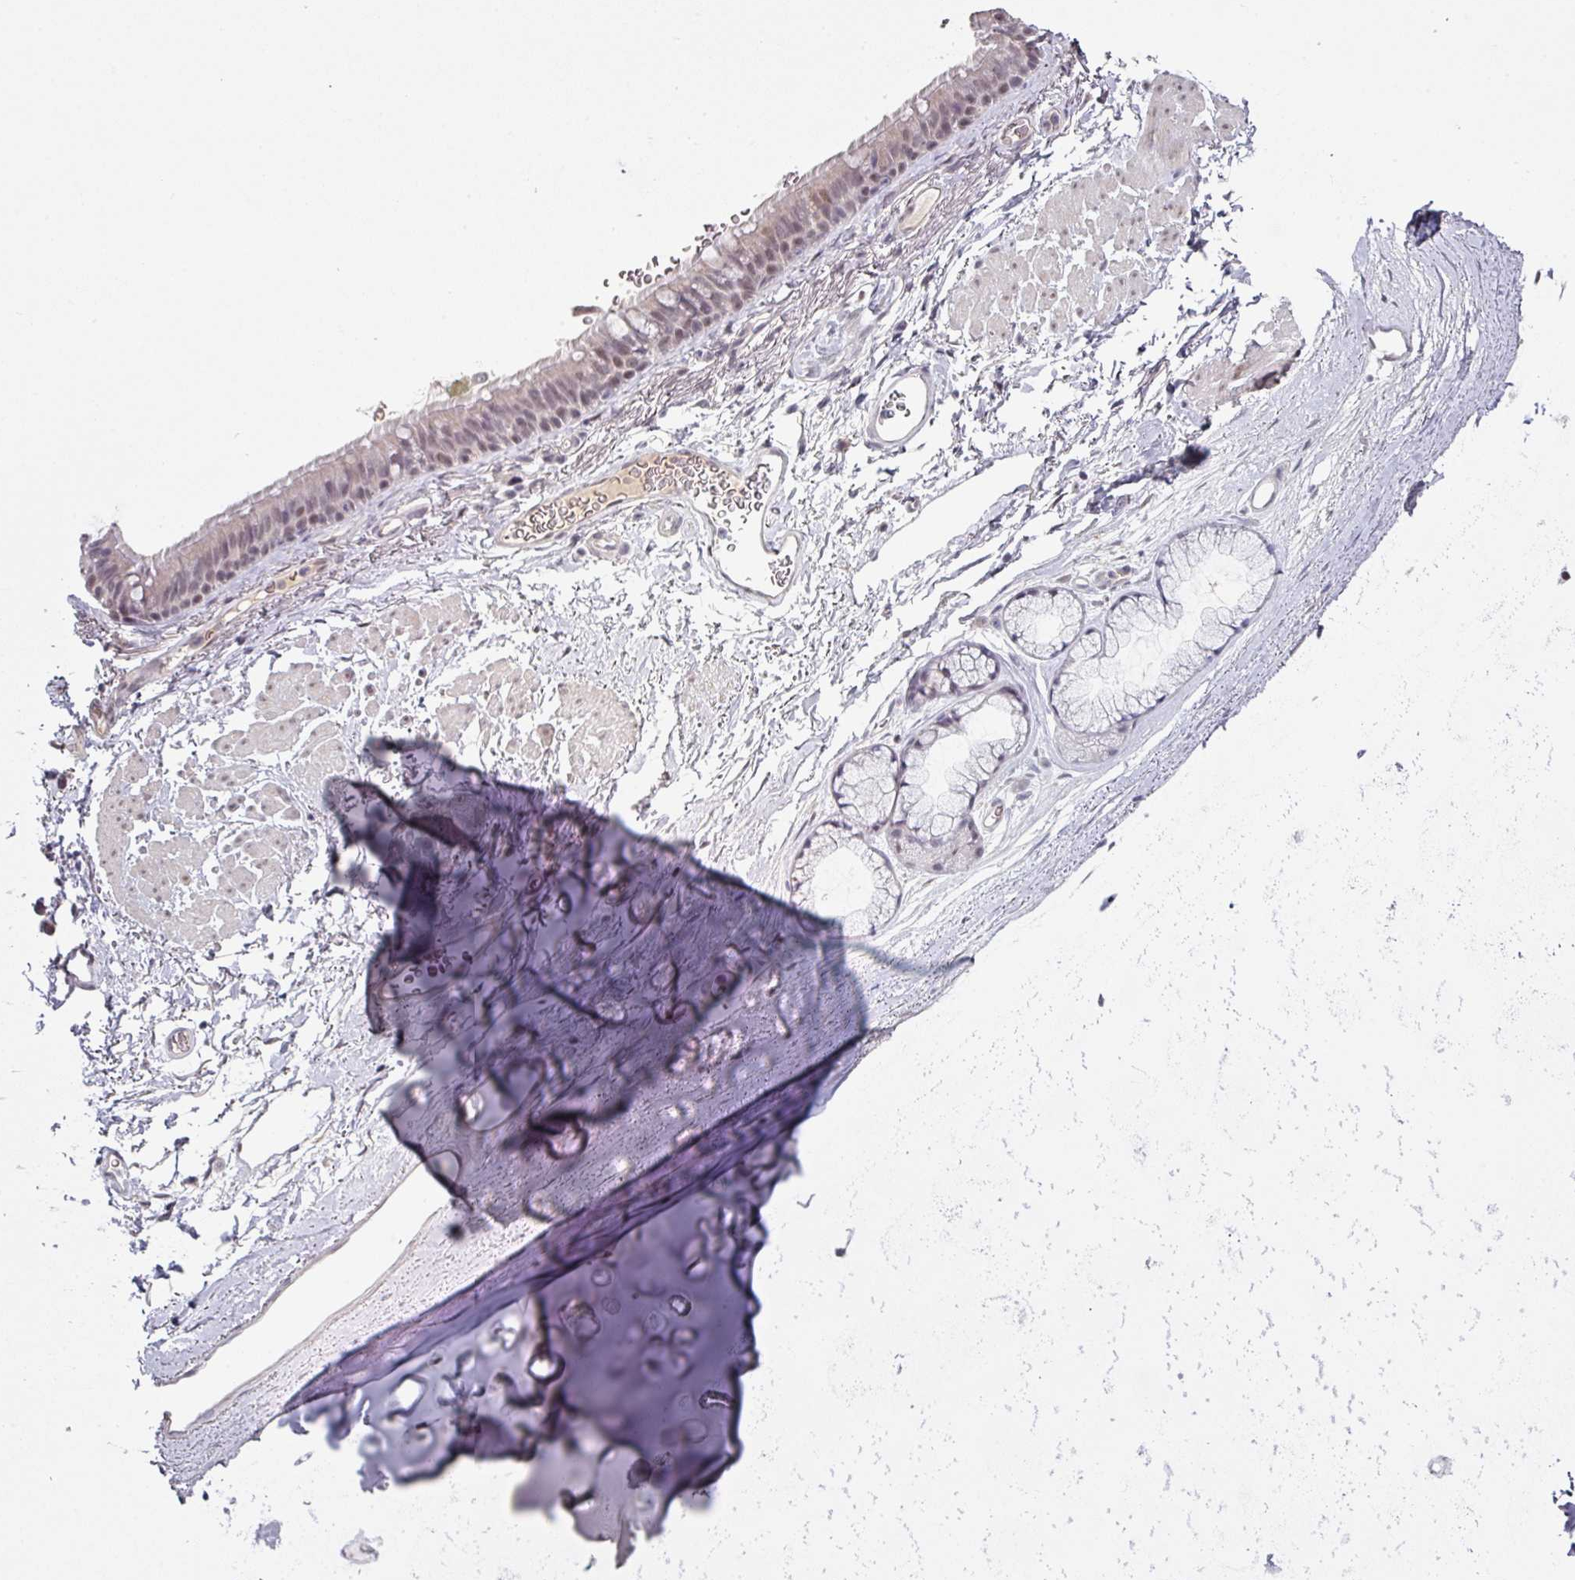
{"staining": {"intensity": "negative", "quantity": "none", "location": "none"}, "tissue": "adipose tissue", "cell_type": "Adipocytes", "image_type": "normal", "snomed": [{"axis": "morphology", "description": "Normal tissue, NOS"}, {"axis": "topography", "description": "Lymph node"}, {"axis": "topography", "description": "Cartilage tissue"}, {"axis": "topography", "description": "Bronchus"}], "caption": "Immunohistochemistry (IHC) photomicrograph of benign adipose tissue: human adipose tissue stained with DAB shows no significant protein staining in adipocytes.", "gene": "ELK1", "patient": {"sex": "female", "age": 70}}